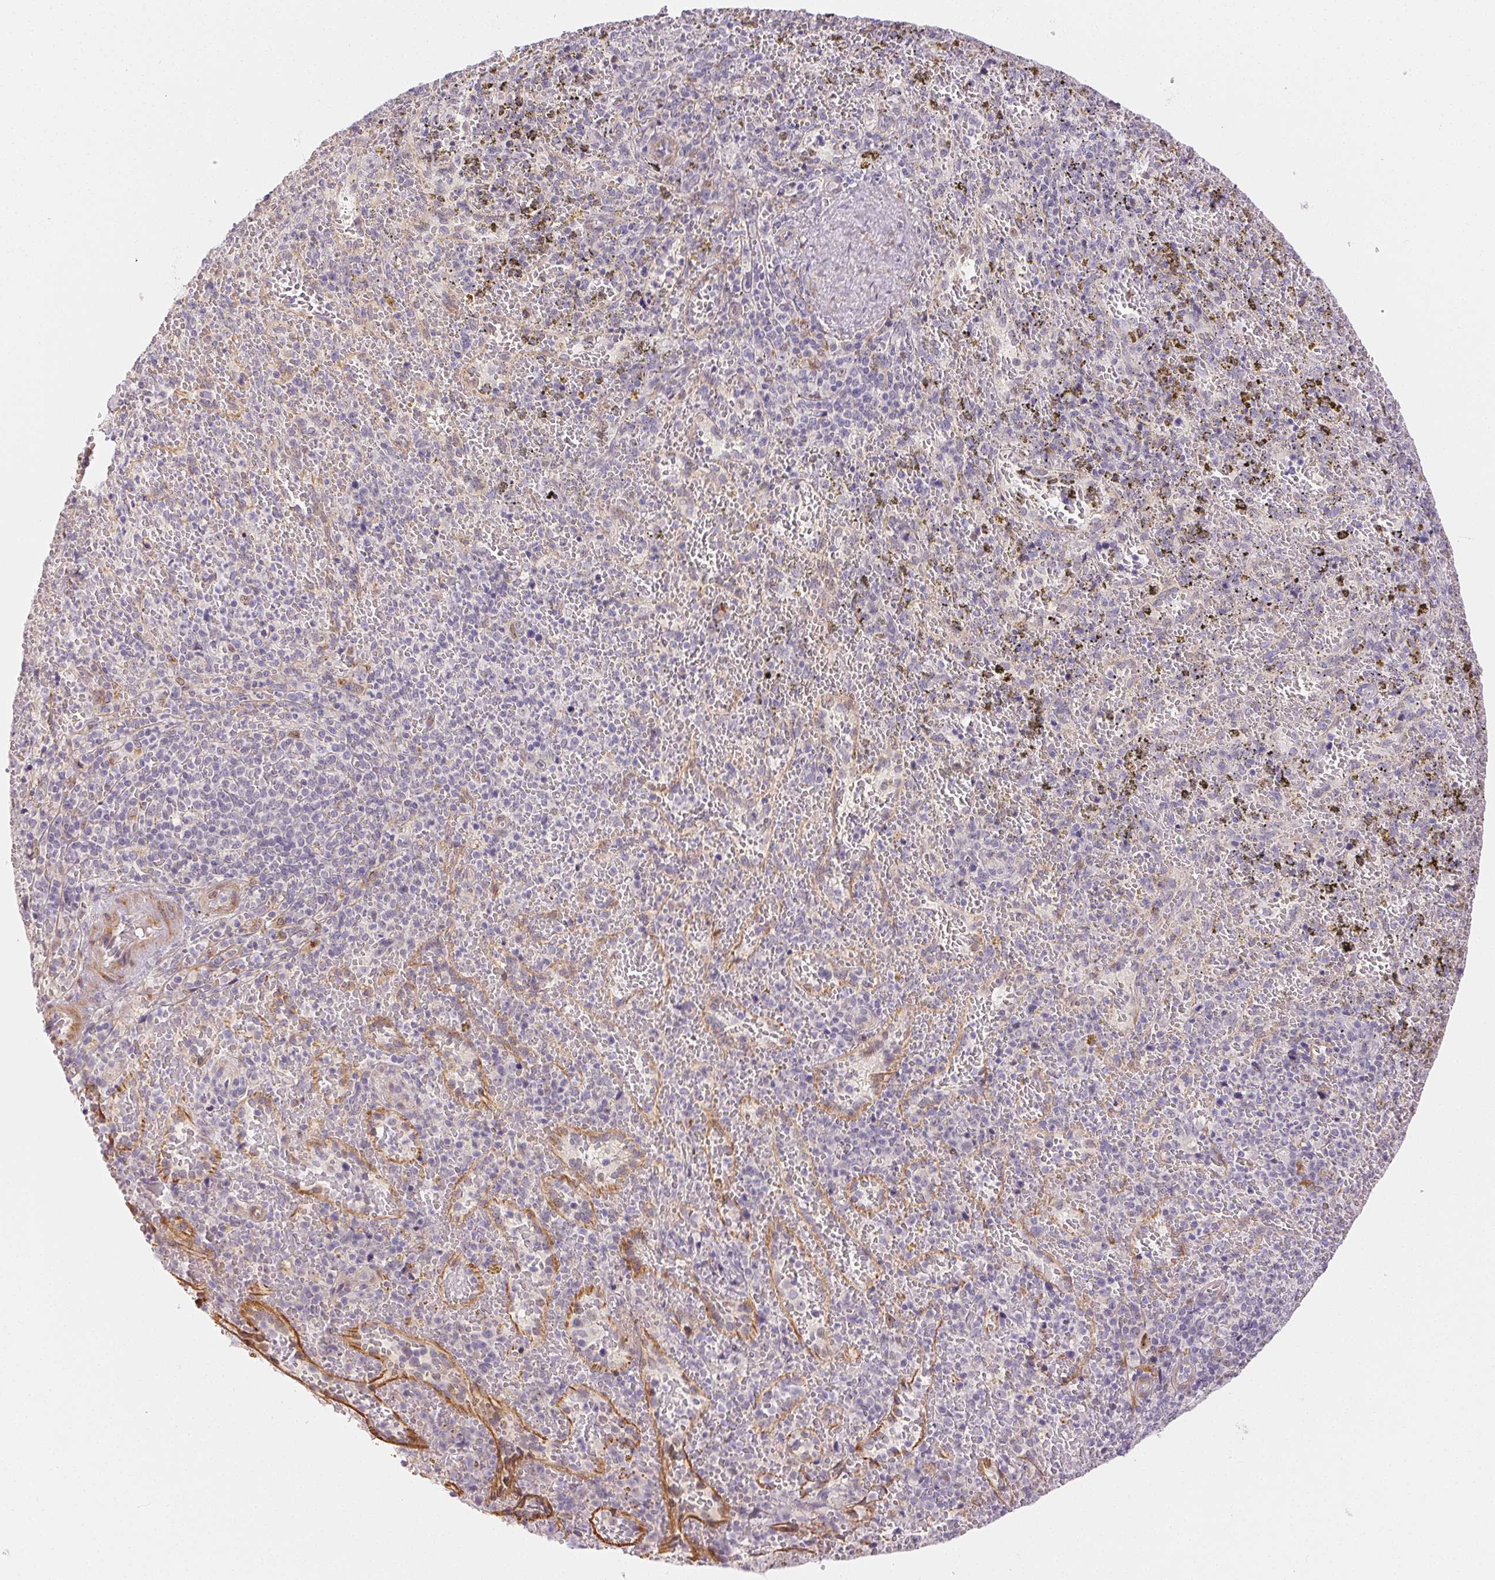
{"staining": {"intensity": "negative", "quantity": "none", "location": "none"}, "tissue": "spleen", "cell_type": "Cells in red pulp", "image_type": "normal", "snomed": [{"axis": "morphology", "description": "Normal tissue, NOS"}, {"axis": "topography", "description": "Spleen"}], "caption": "DAB immunohistochemical staining of normal spleen displays no significant expression in cells in red pulp. Brightfield microscopy of IHC stained with DAB (brown) and hematoxylin (blue), captured at high magnification.", "gene": "RPGRIP1", "patient": {"sex": "female", "age": 50}}